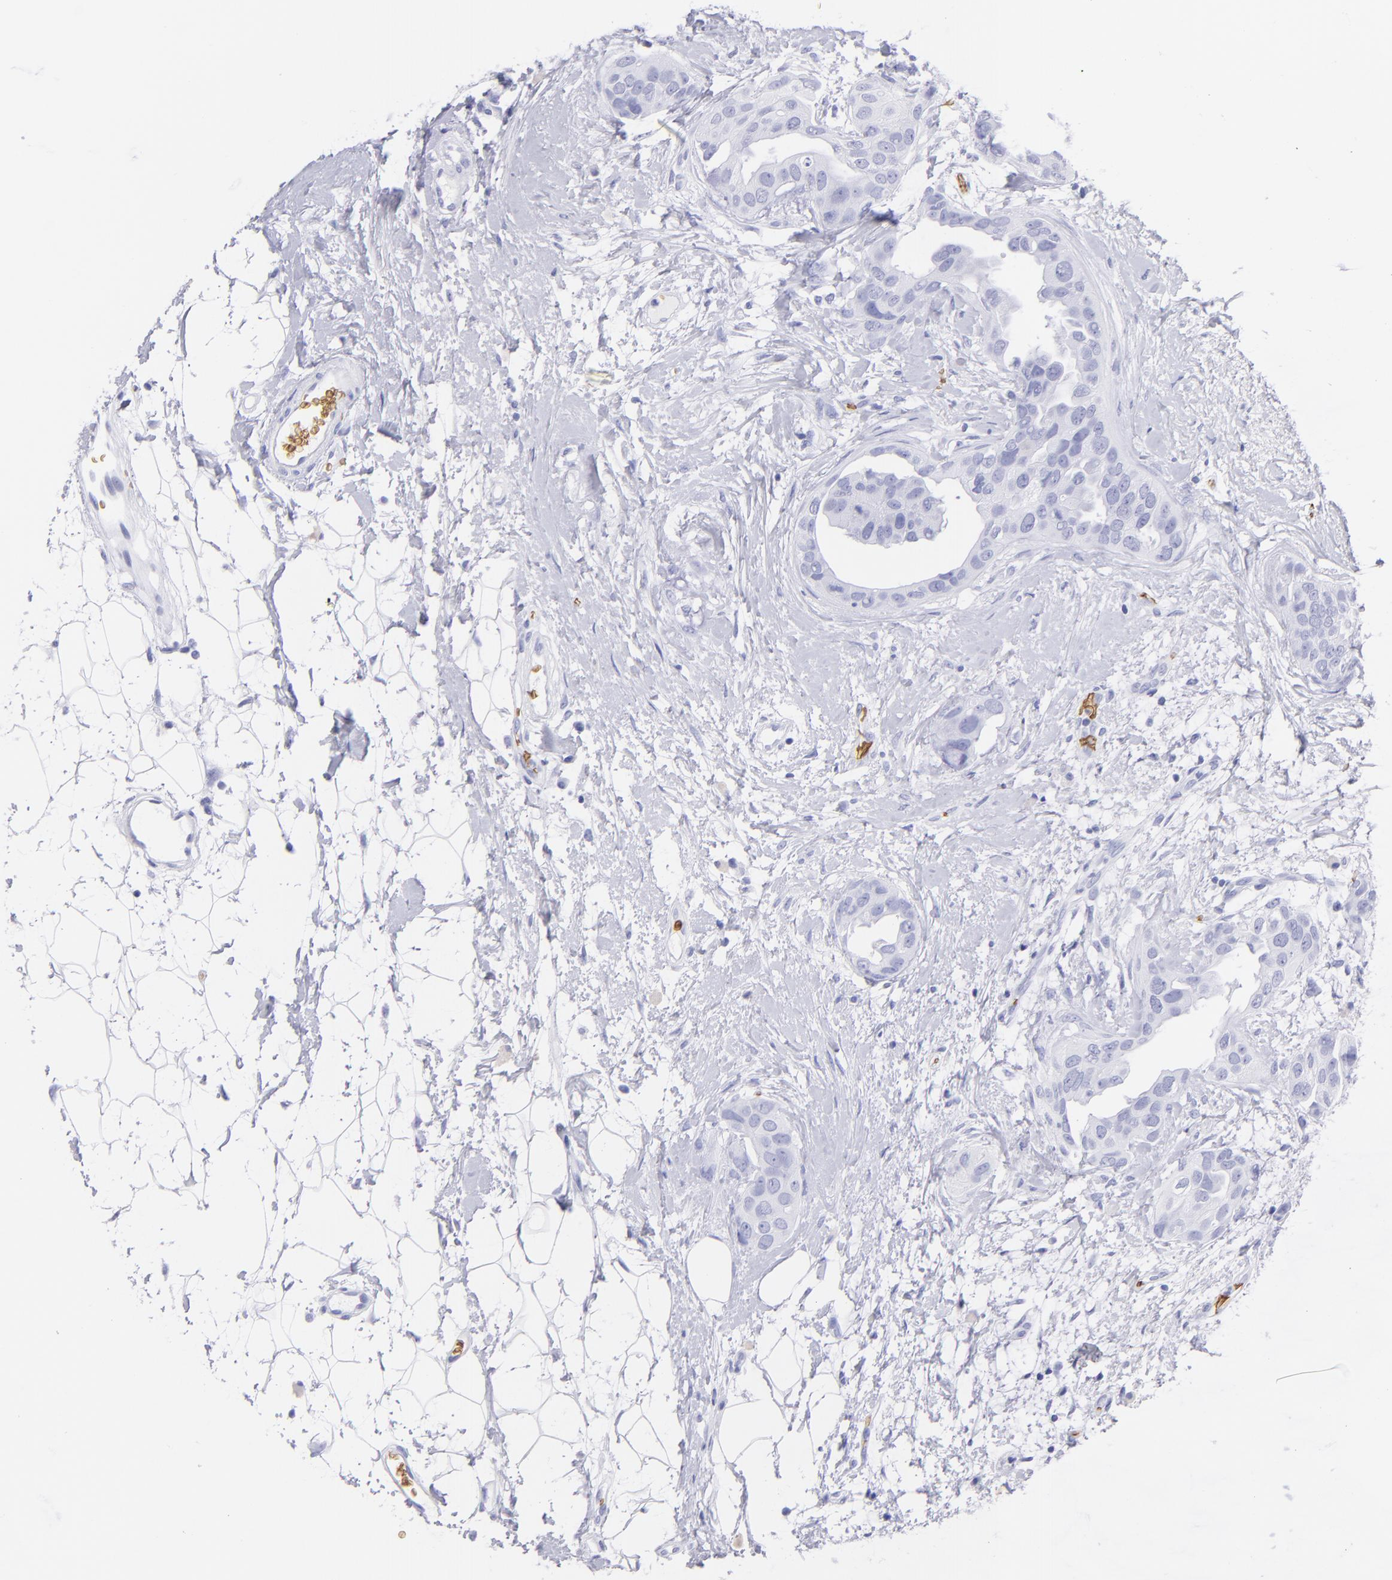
{"staining": {"intensity": "negative", "quantity": "none", "location": "none"}, "tissue": "breast cancer", "cell_type": "Tumor cells", "image_type": "cancer", "snomed": [{"axis": "morphology", "description": "Duct carcinoma"}, {"axis": "topography", "description": "Breast"}], "caption": "The immunohistochemistry (IHC) histopathology image has no significant positivity in tumor cells of breast cancer (infiltrating ductal carcinoma) tissue. (DAB (3,3'-diaminobenzidine) immunohistochemistry visualized using brightfield microscopy, high magnification).", "gene": "GYPA", "patient": {"sex": "female", "age": 40}}